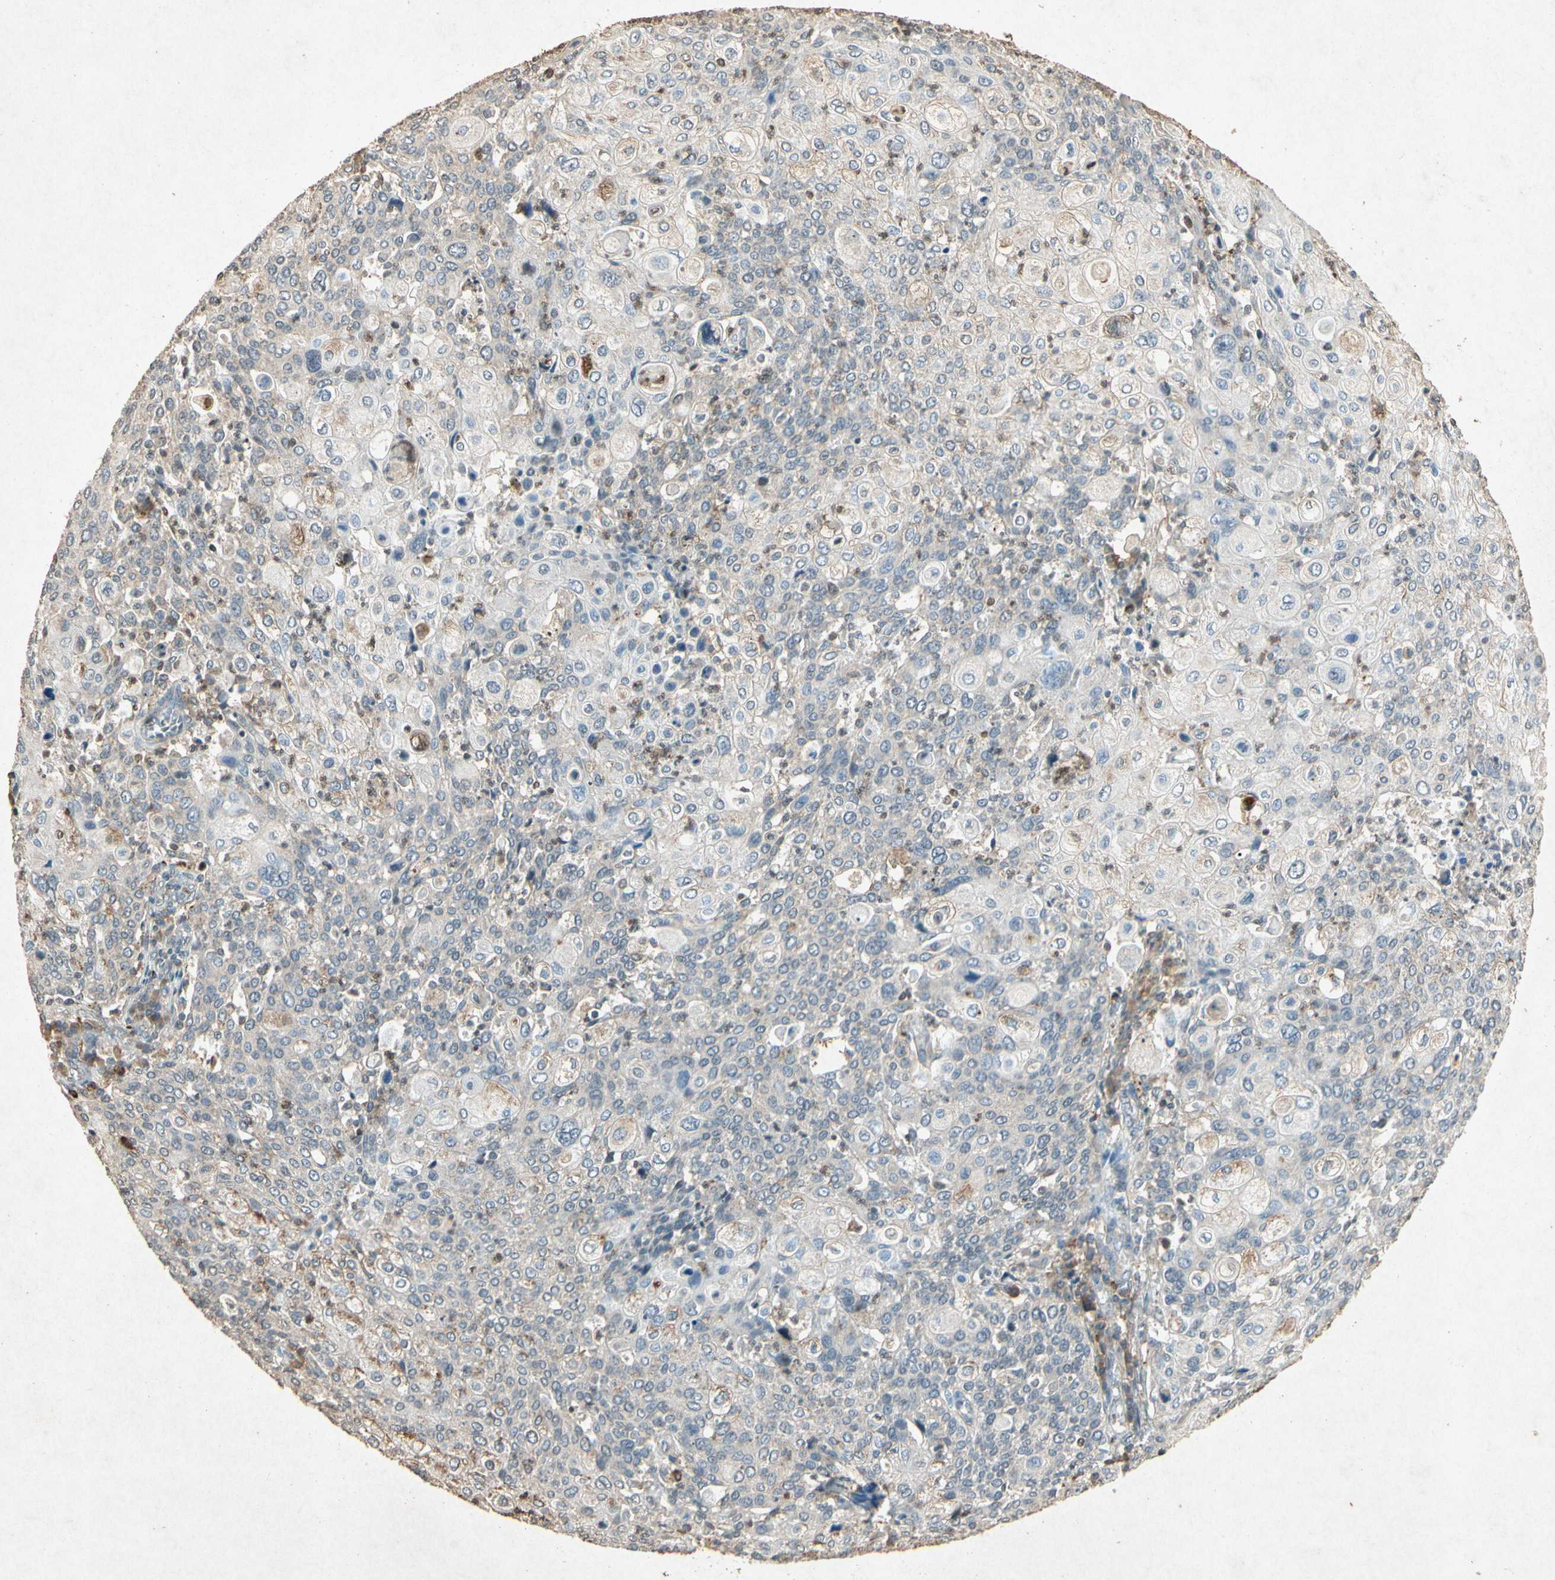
{"staining": {"intensity": "weak", "quantity": "25%-75%", "location": "cytoplasmic/membranous"}, "tissue": "cervical cancer", "cell_type": "Tumor cells", "image_type": "cancer", "snomed": [{"axis": "morphology", "description": "Squamous cell carcinoma, NOS"}, {"axis": "topography", "description": "Cervix"}], "caption": "Weak cytoplasmic/membranous staining for a protein is appreciated in about 25%-75% of tumor cells of cervical cancer using immunohistochemistry.", "gene": "MSRB1", "patient": {"sex": "female", "age": 40}}